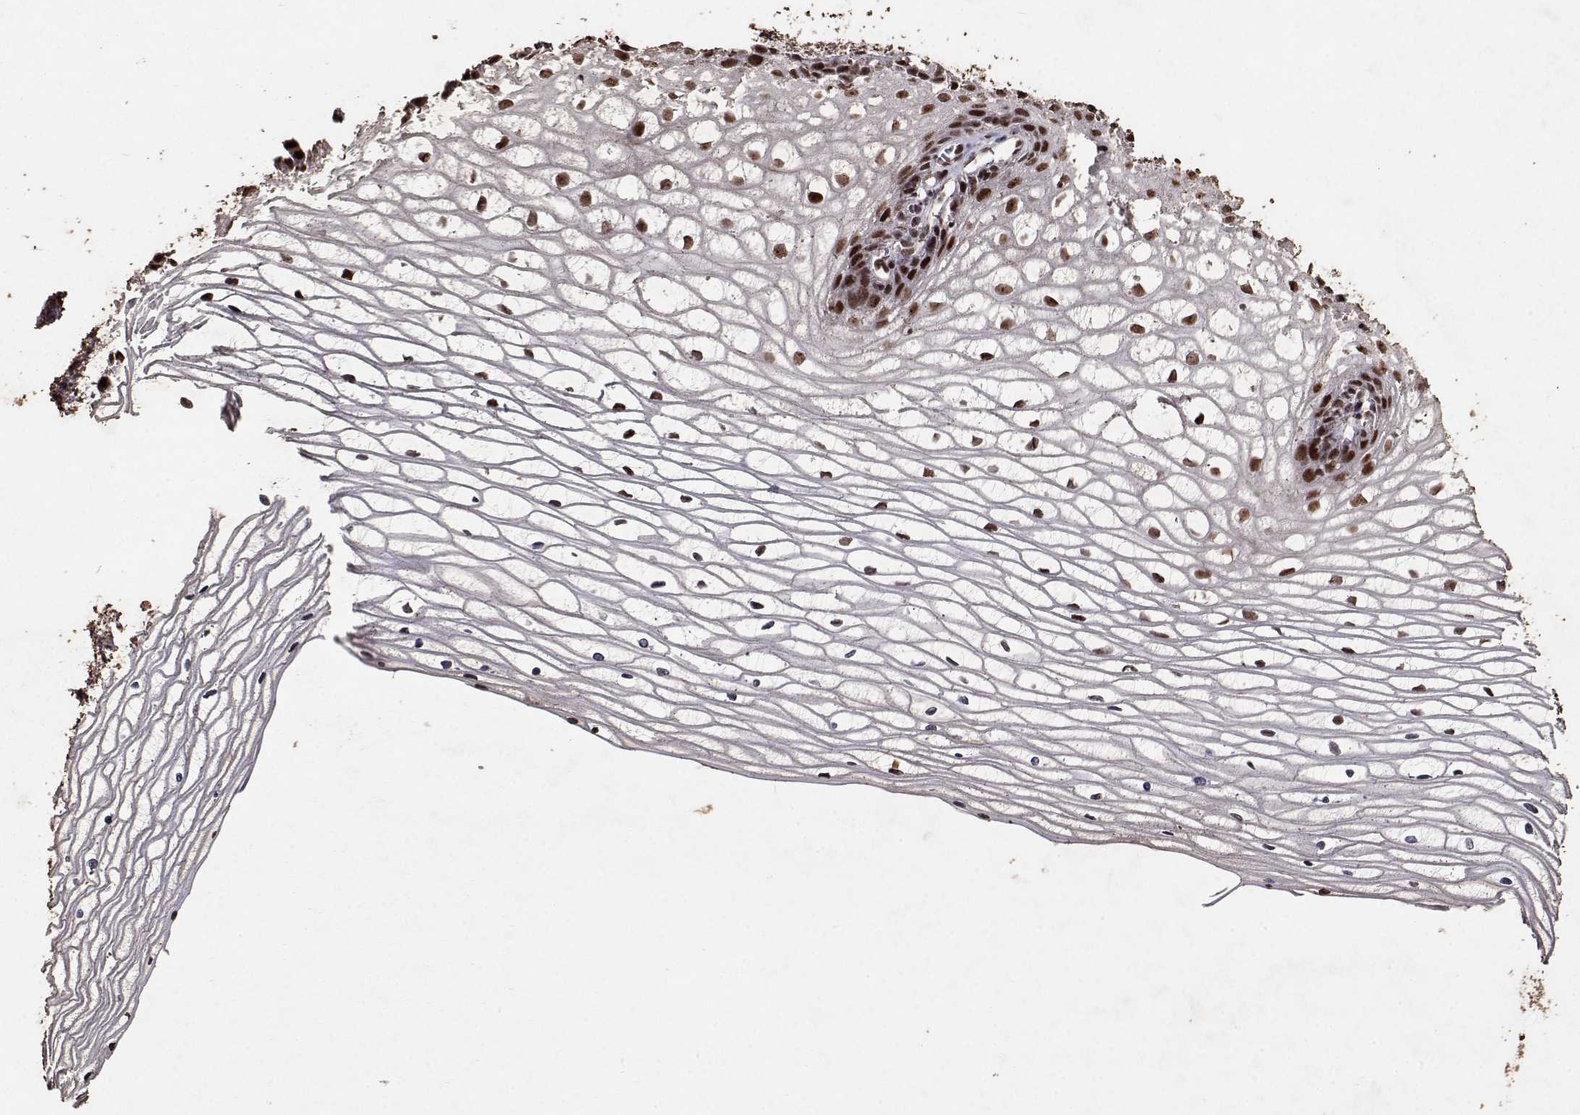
{"staining": {"intensity": "strong", "quantity": ">75%", "location": "nuclear"}, "tissue": "cervix", "cell_type": "Glandular cells", "image_type": "normal", "snomed": [{"axis": "morphology", "description": "Normal tissue, NOS"}, {"axis": "topography", "description": "Cervix"}], "caption": "Cervix stained for a protein shows strong nuclear positivity in glandular cells.", "gene": "TOE1", "patient": {"sex": "female", "age": 40}}